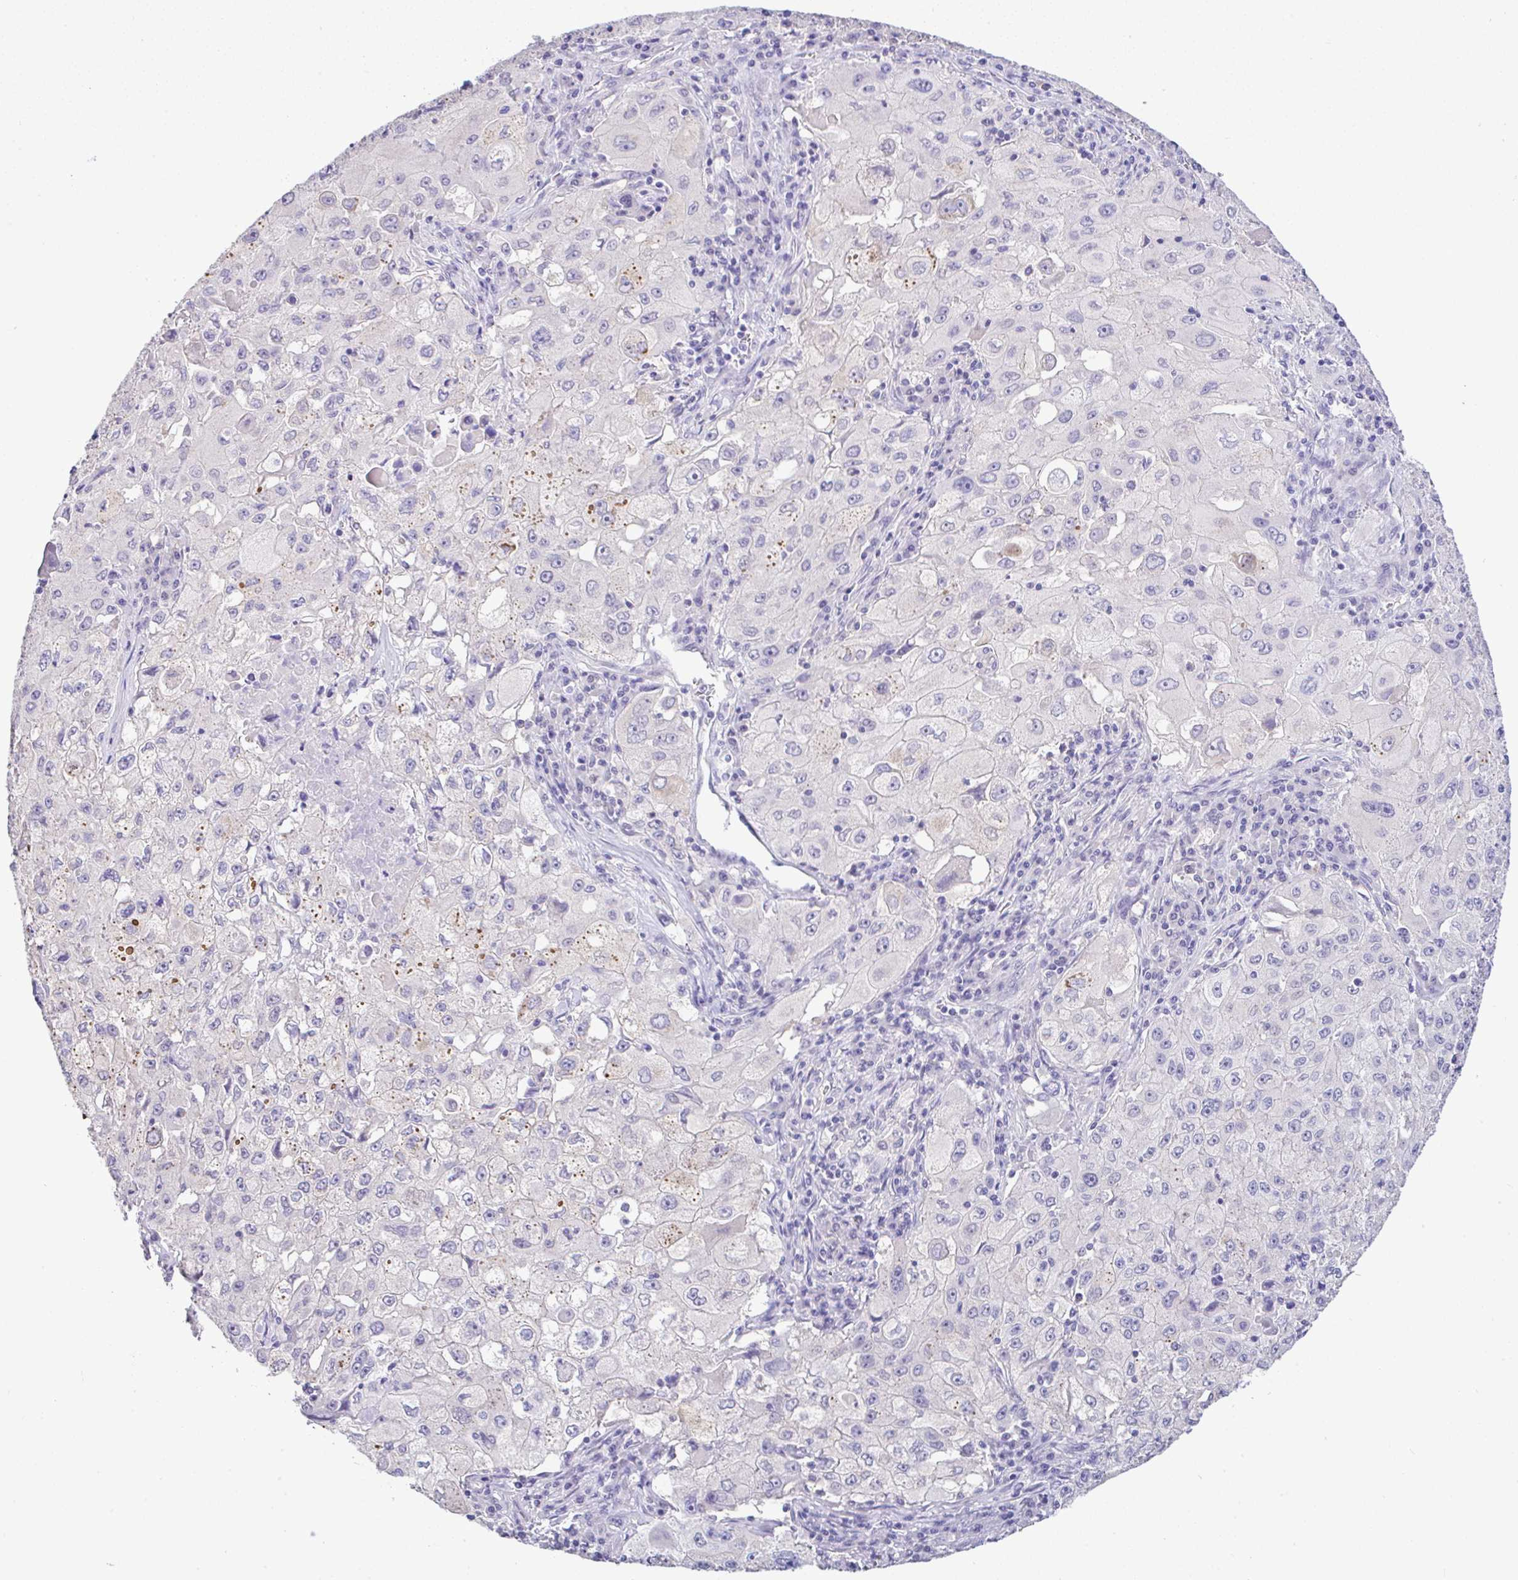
{"staining": {"intensity": "negative", "quantity": "none", "location": "none"}, "tissue": "lung cancer", "cell_type": "Tumor cells", "image_type": "cancer", "snomed": [{"axis": "morphology", "description": "Squamous cell carcinoma, NOS"}, {"axis": "topography", "description": "Lung"}], "caption": "High power microscopy image of an IHC image of lung squamous cell carcinoma, revealing no significant expression in tumor cells.", "gene": "CTU1", "patient": {"sex": "male", "age": 63}}